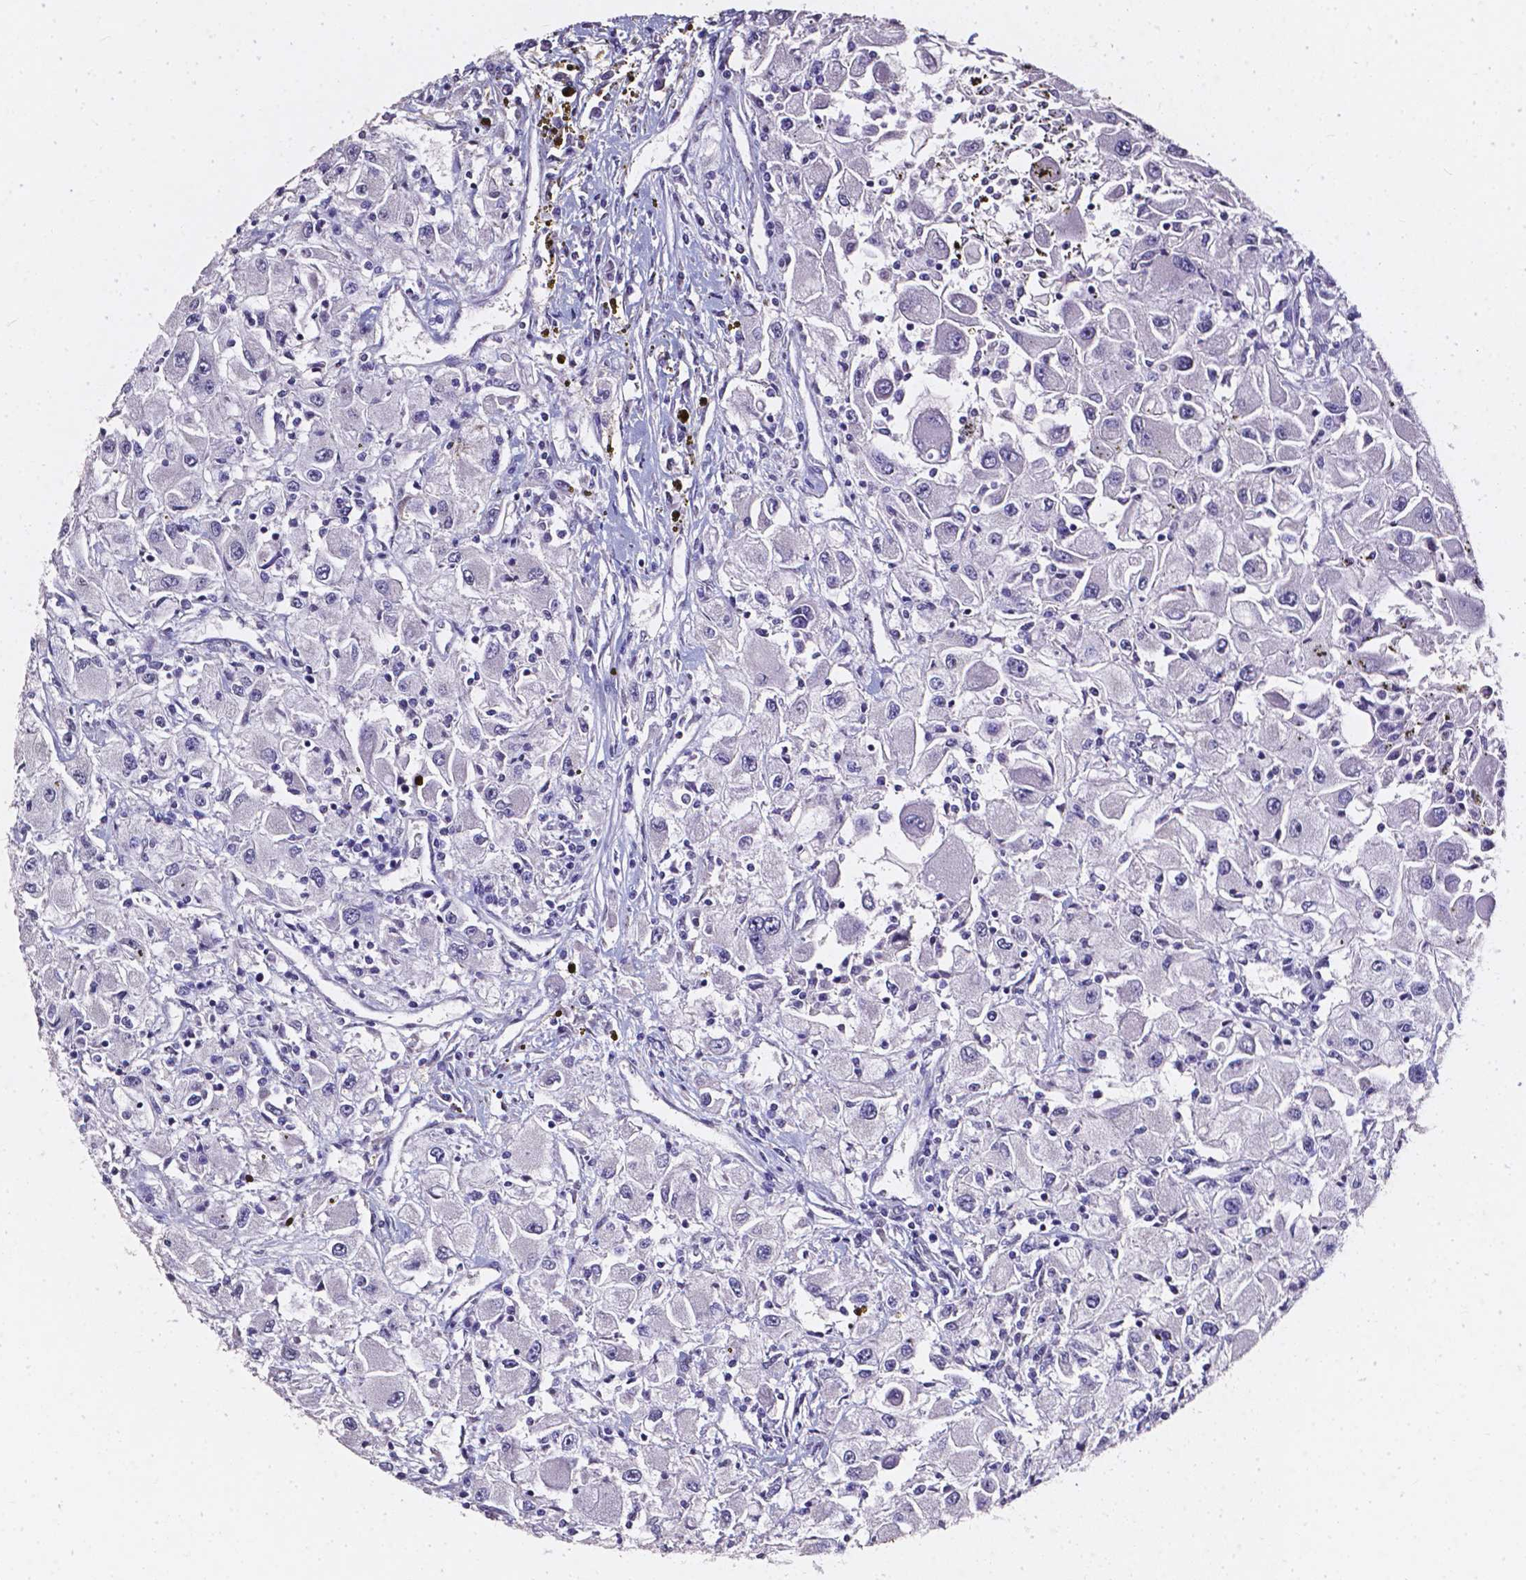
{"staining": {"intensity": "negative", "quantity": "none", "location": "none"}, "tissue": "renal cancer", "cell_type": "Tumor cells", "image_type": "cancer", "snomed": [{"axis": "morphology", "description": "Adenocarcinoma, NOS"}, {"axis": "topography", "description": "Kidney"}], "caption": "DAB immunohistochemical staining of human adenocarcinoma (renal) demonstrates no significant expression in tumor cells.", "gene": "AKR1B10", "patient": {"sex": "female", "age": 67}}